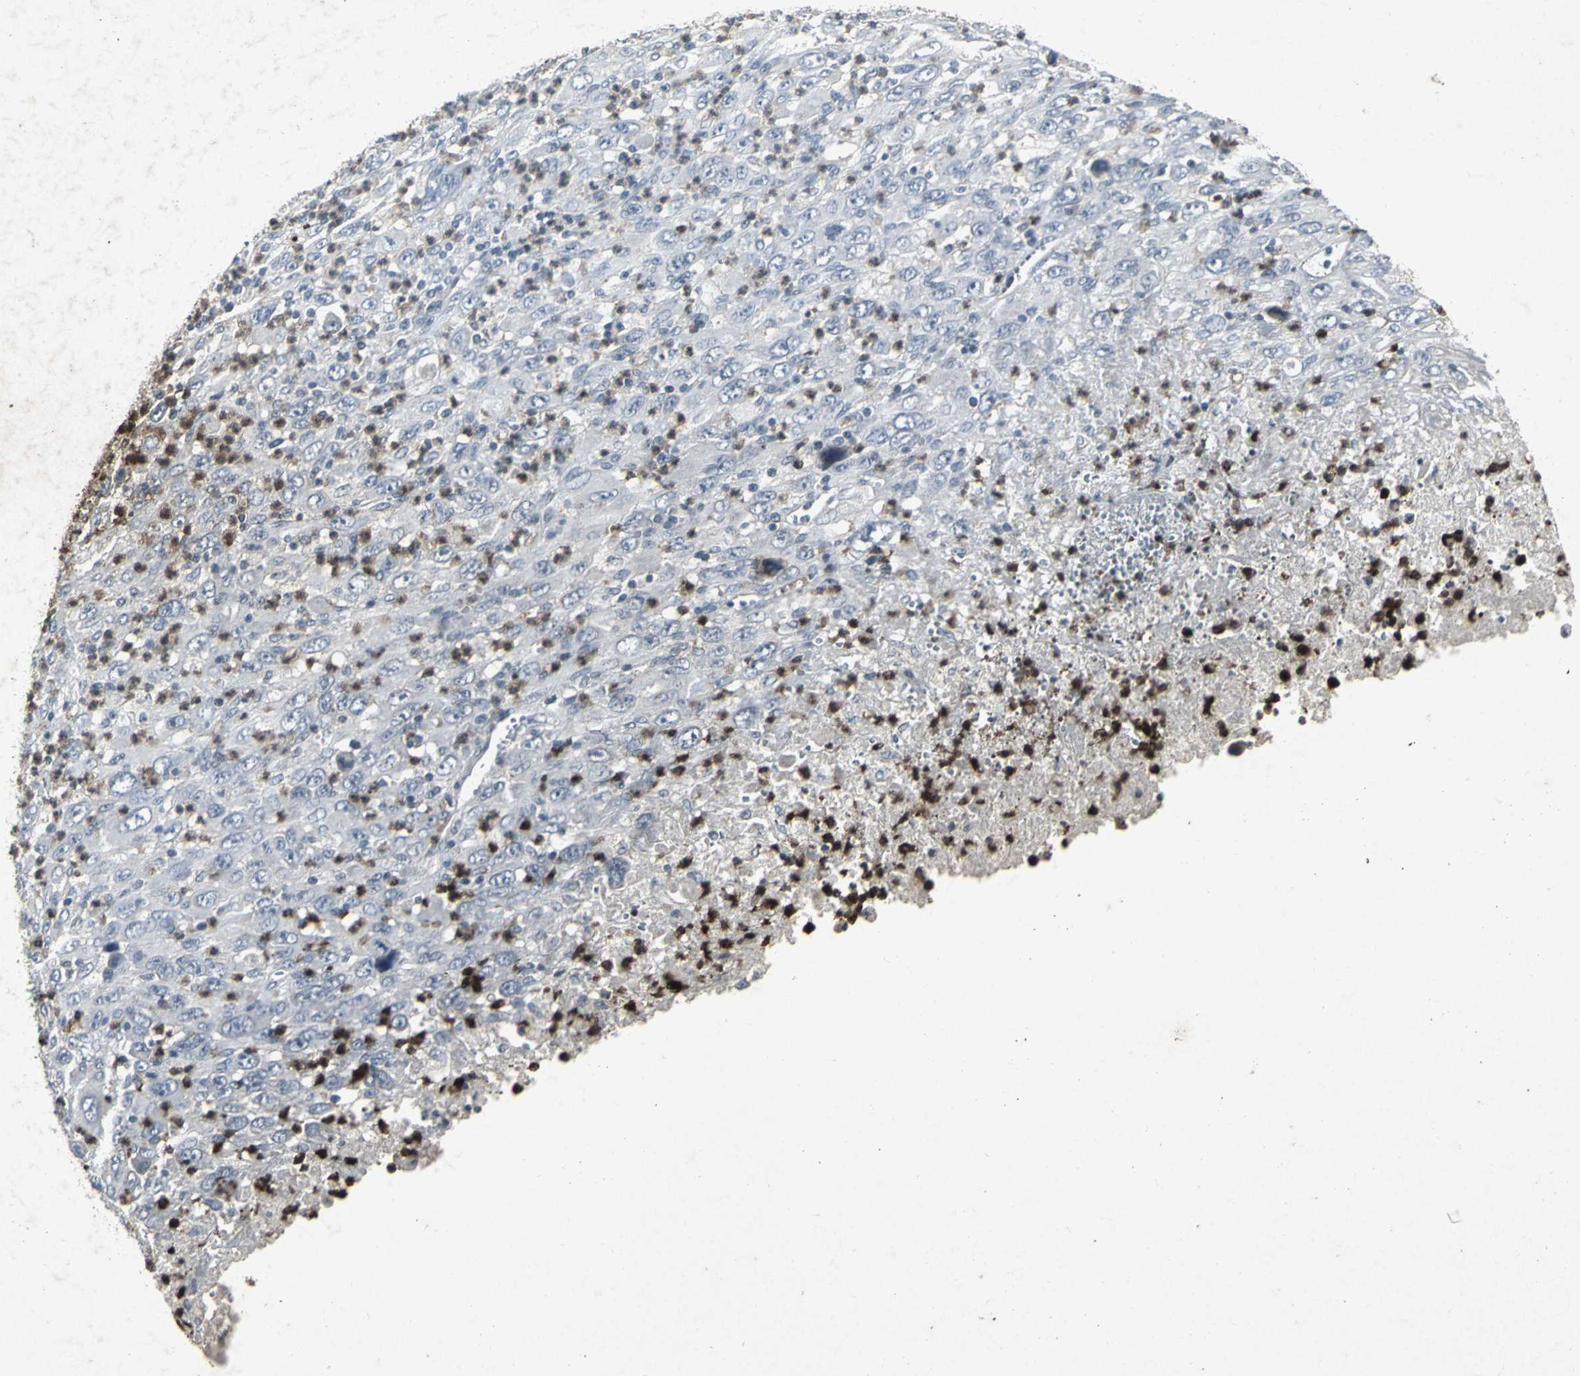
{"staining": {"intensity": "negative", "quantity": "none", "location": "none"}, "tissue": "melanoma", "cell_type": "Tumor cells", "image_type": "cancer", "snomed": [{"axis": "morphology", "description": "Malignant melanoma, Metastatic site"}, {"axis": "topography", "description": "Skin"}], "caption": "This image is of melanoma stained with immunohistochemistry (IHC) to label a protein in brown with the nuclei are counter-stained blue. There is no staining in tumor cells.", "gene": "BMP4", "patient": {"sex": "female", "age": 56}}